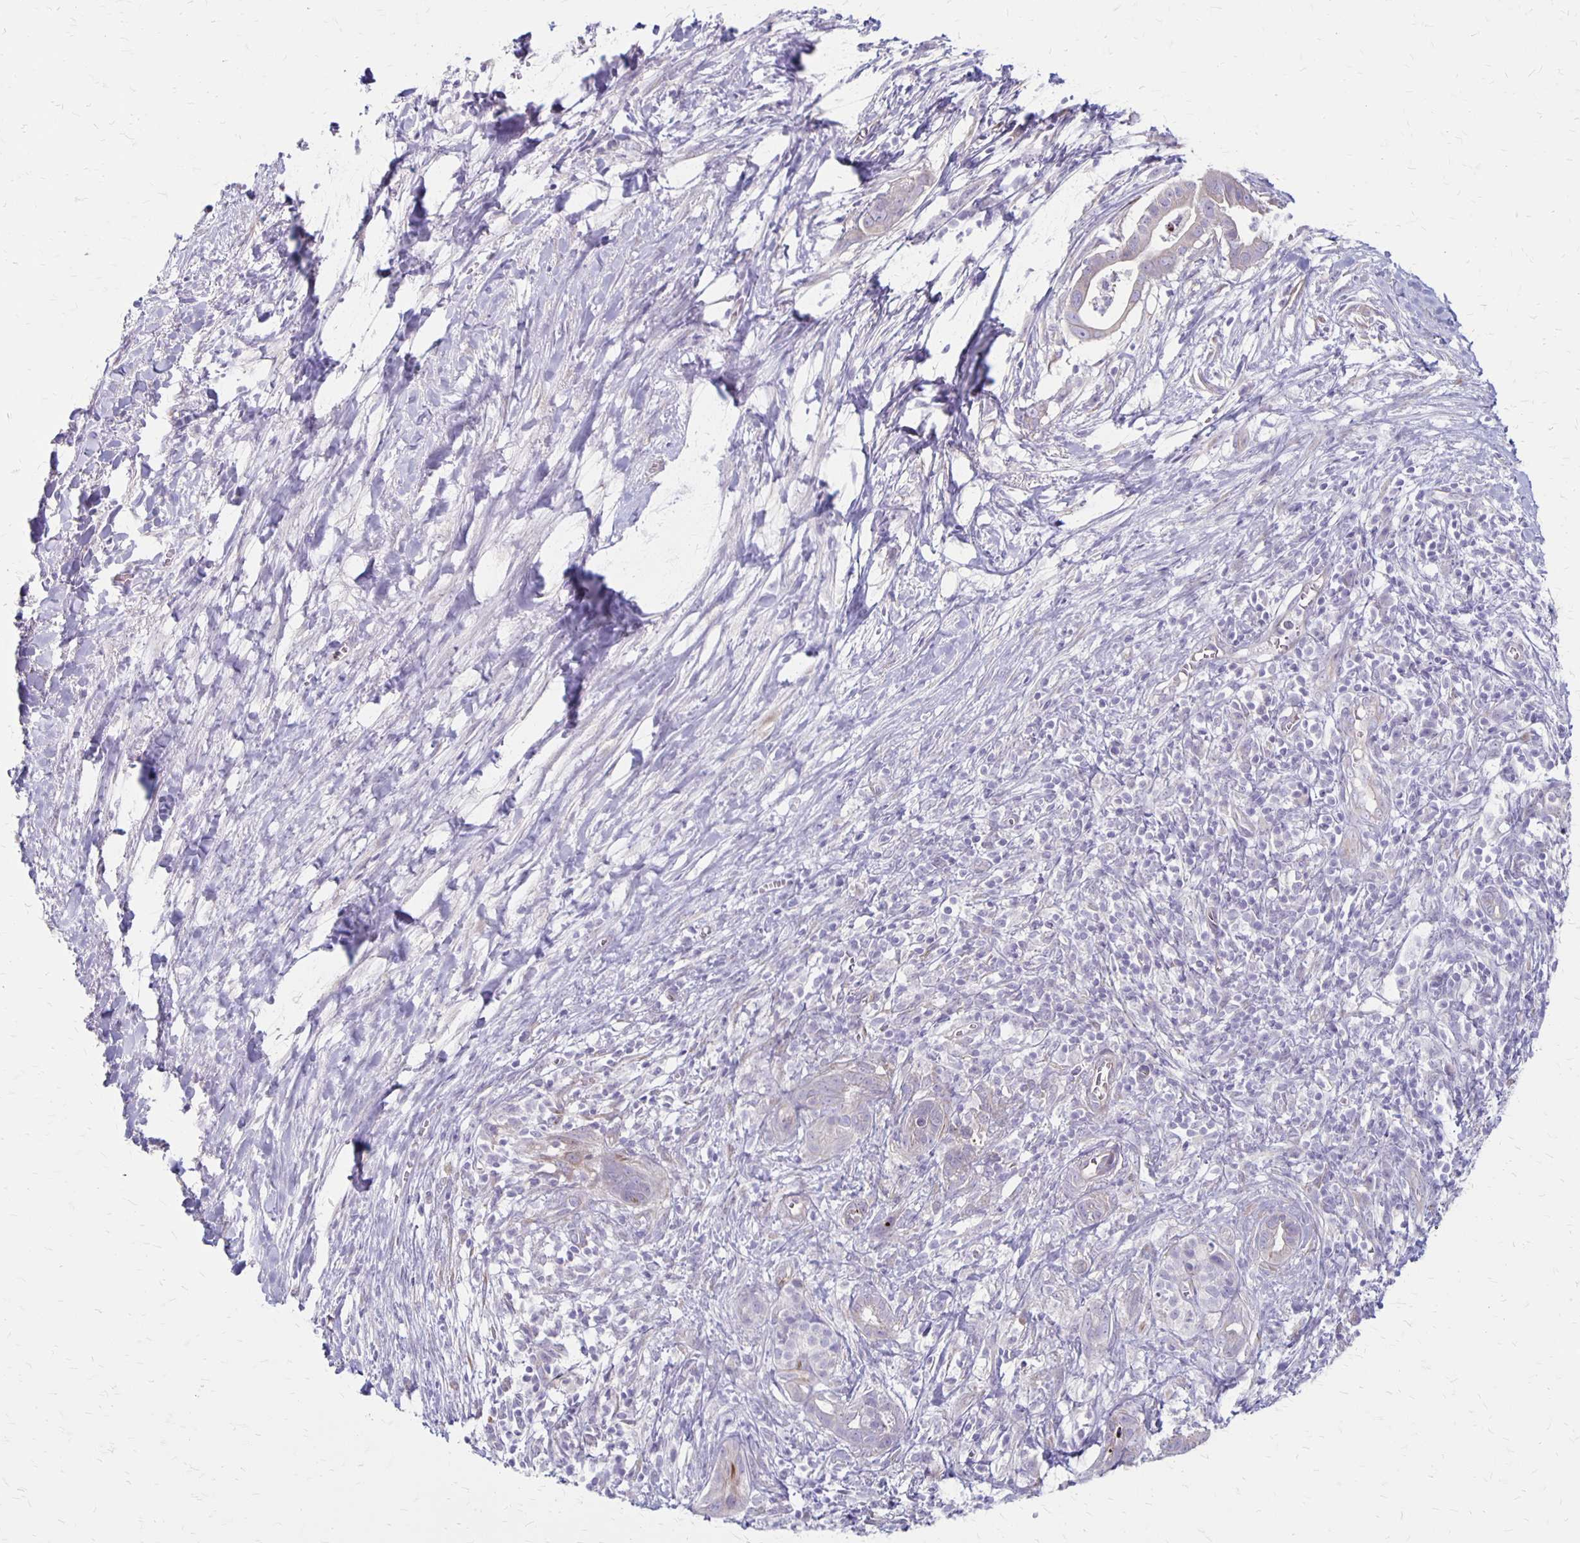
{"staining": {"intensity": "negative", "quantity": "none", "location": "none"}, "tissue": "pancreatic cancer", "cell_type": "Tumor cells", "image_type": "cancer", "snomed": [{"axis": "morphology", "description": "Adenocarcinoma, NOS"}, {"axis": "topography", "description": "Pancreas"}], "caption": "The histopathology image displays no significant positivity in tumor cells of pancreatic cancer.", "gene": "HOMER1", "patient": {"sex": "male", "age": 61}}